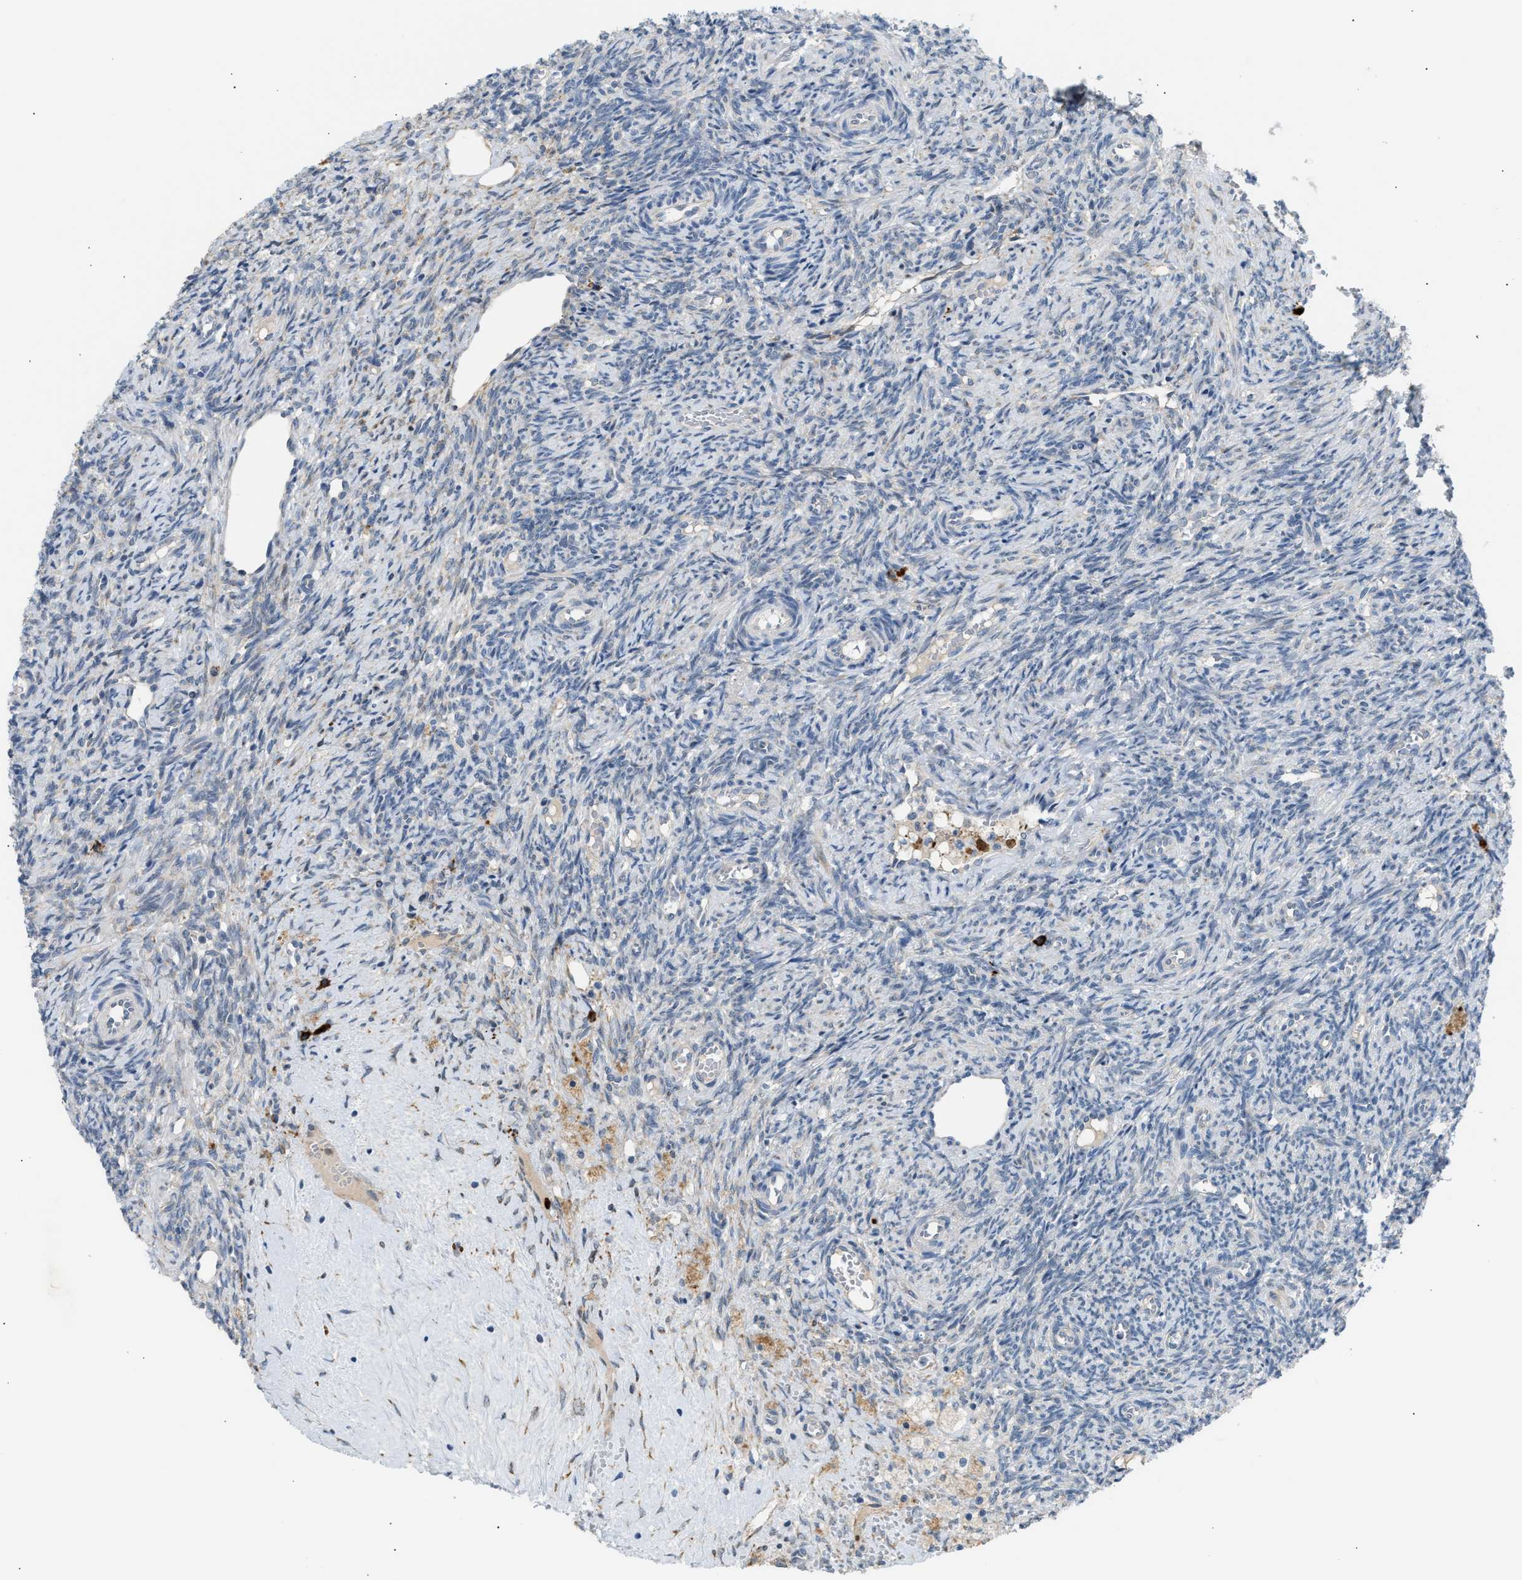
{"staining": {"intensity": "weak", "quantity": ">75%", "location": "cytoplasmic/membranous"}, "tissue": "ovary", "cell_type": "Follicle cells", "image_type": "normal", "snomed": [{"axis": "morphology", "description": "Normal tissue, NOS"}, {"axis": "topography", "description": "Ovary"}], "caption": "Immunohistochemical staining of benign human ovary demonstrates >75% levels of weak cytoplasmic/membranous protein positivity in about >75% of follicle cells.", "gene": "KCNC2", "patient": {"sex": "female", "age": 41}}